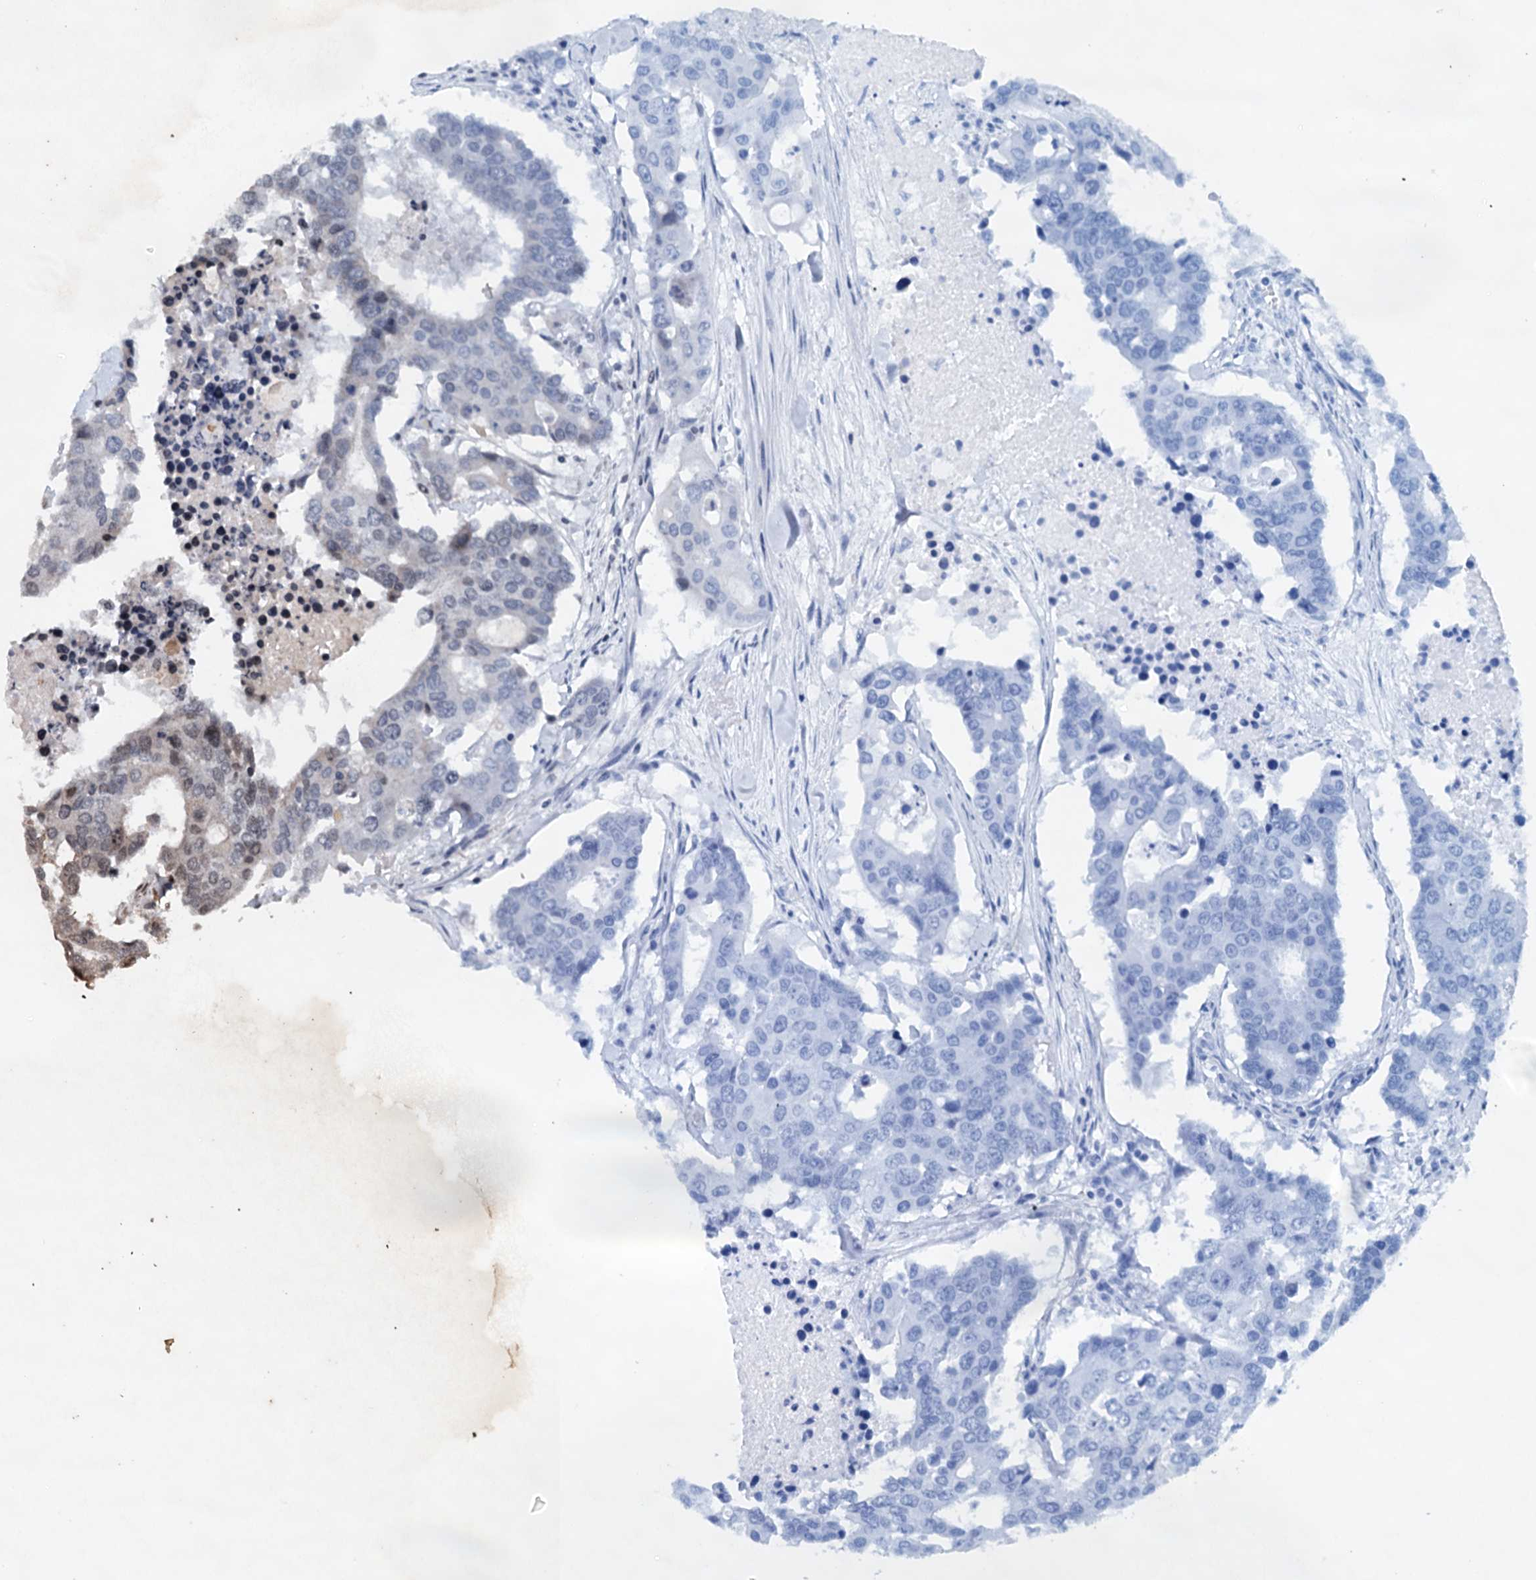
{"staining": {"intensity": "negative", "quantity": "none", "location": "none"}, "tissue": "colorectal cancer", "cell_type": "Tumor cells", "image_type": "cancer", "snomed": [{"axis": "morphology", "description": "Adenocarcinoma, NOS"}, {"axis": "topography", "description": "Colon"}], "caption": "Immunohistochemistry of adenocarcinoma (colorectal) reveals no expression in tumor cells. The staining is performed using DAB brown chromogen with nuclei counter-stained in using hematoxylin.", "gene": "EYA4", "patient": {"sex": "male", "age": 77}}